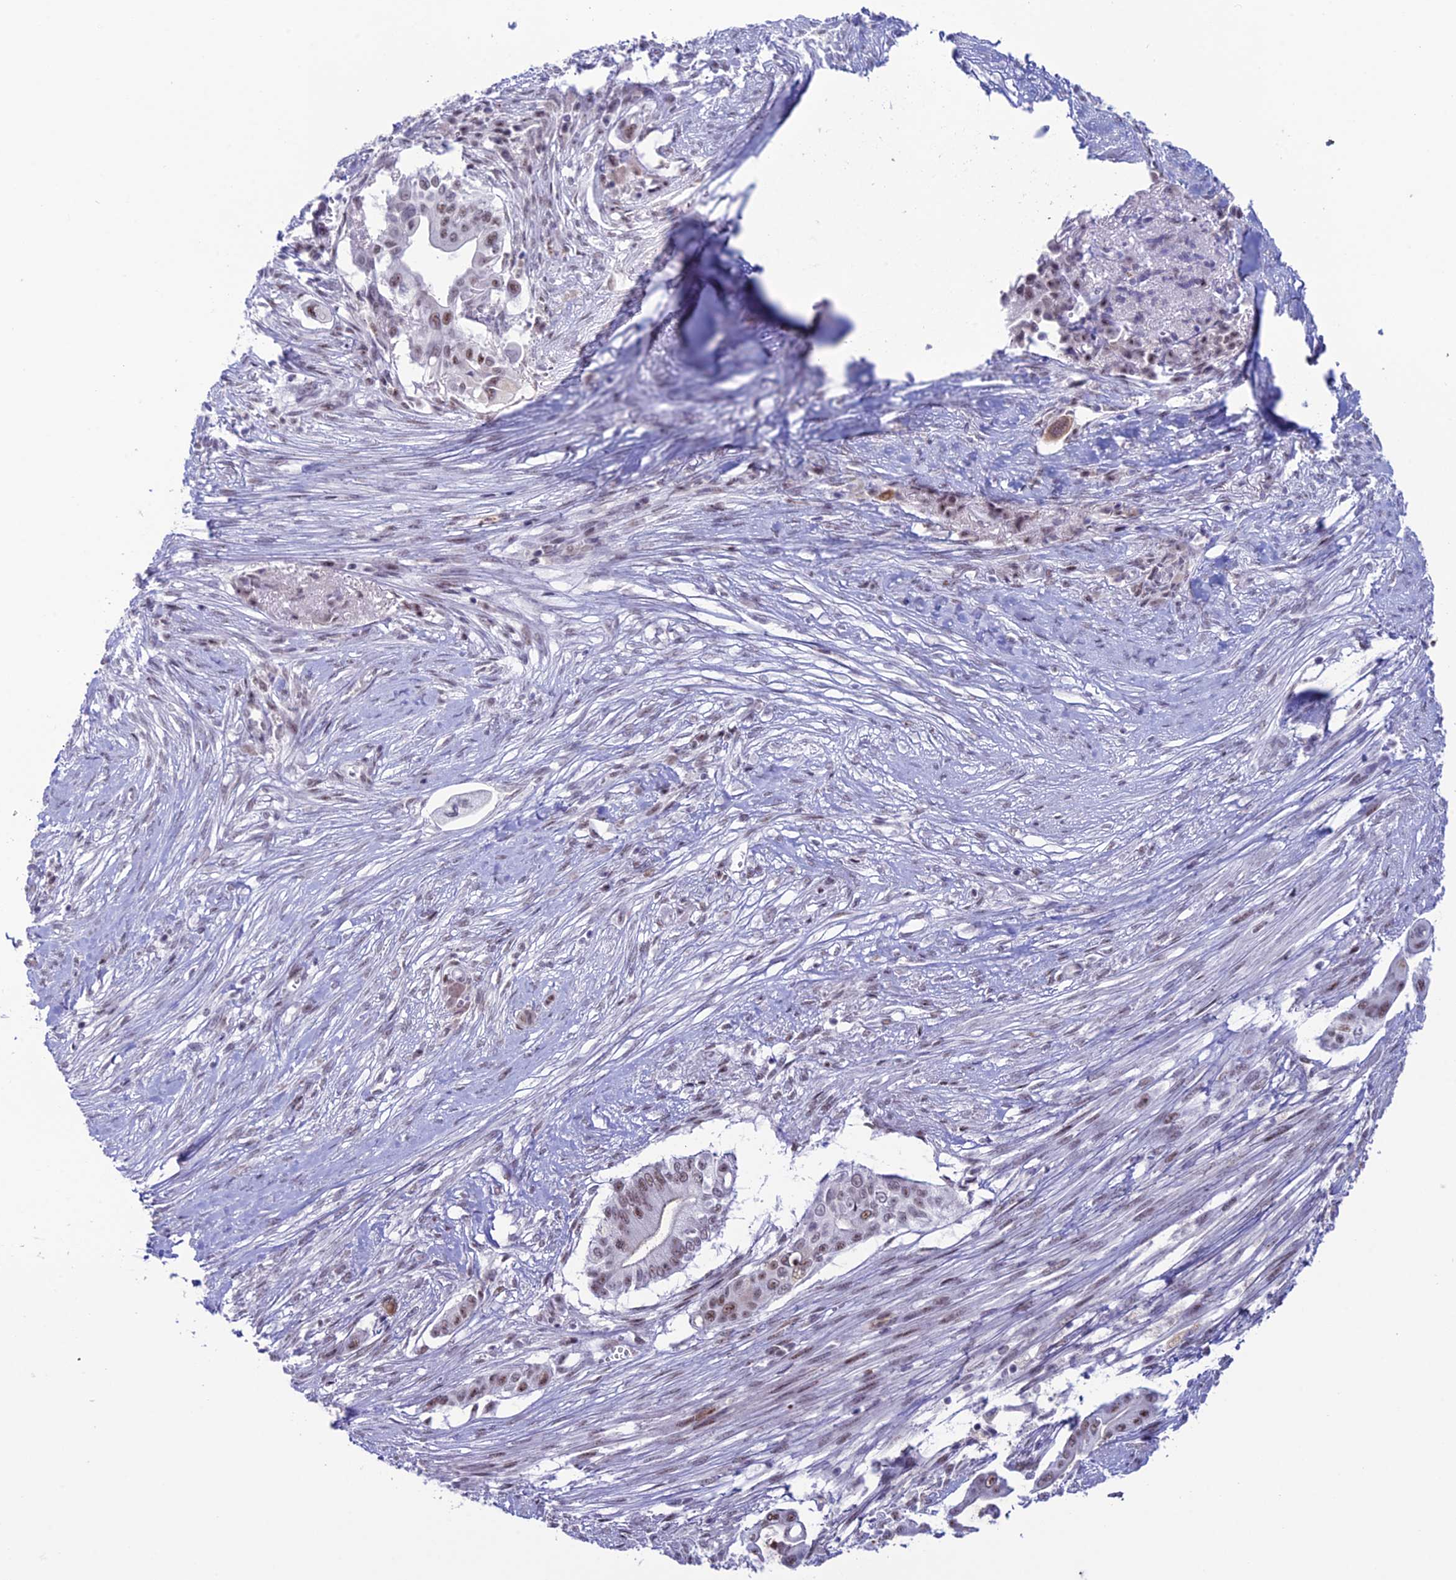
{"staining": {"intensity": "moderate", "quantity": "<25%", "location": "nuclear"}, "tissue": "pancreatic cancer", "cell_type": "Tumor cells", "image_type": "cancer", "snomed": [{"axis": "morphology", "description": "Adenocarcinoma, NOS"}, {"axis": "topography", "description": "Pancreas"}], "caption": "Immunohistochemistry staining of pancreatic cancer, which demonstrates low levels of moderate nuclear expression in approximately <25% of tumor cells indicating moderate nuclear protein staining. The staining was performed using DAB (3,3'-diaminobenzidine) (brown) for protein detection and nuclei were counterstained in hematoxylin (blue).", "gene": "MFSD2B", "patient": {"sex": "male", "age": 68}}